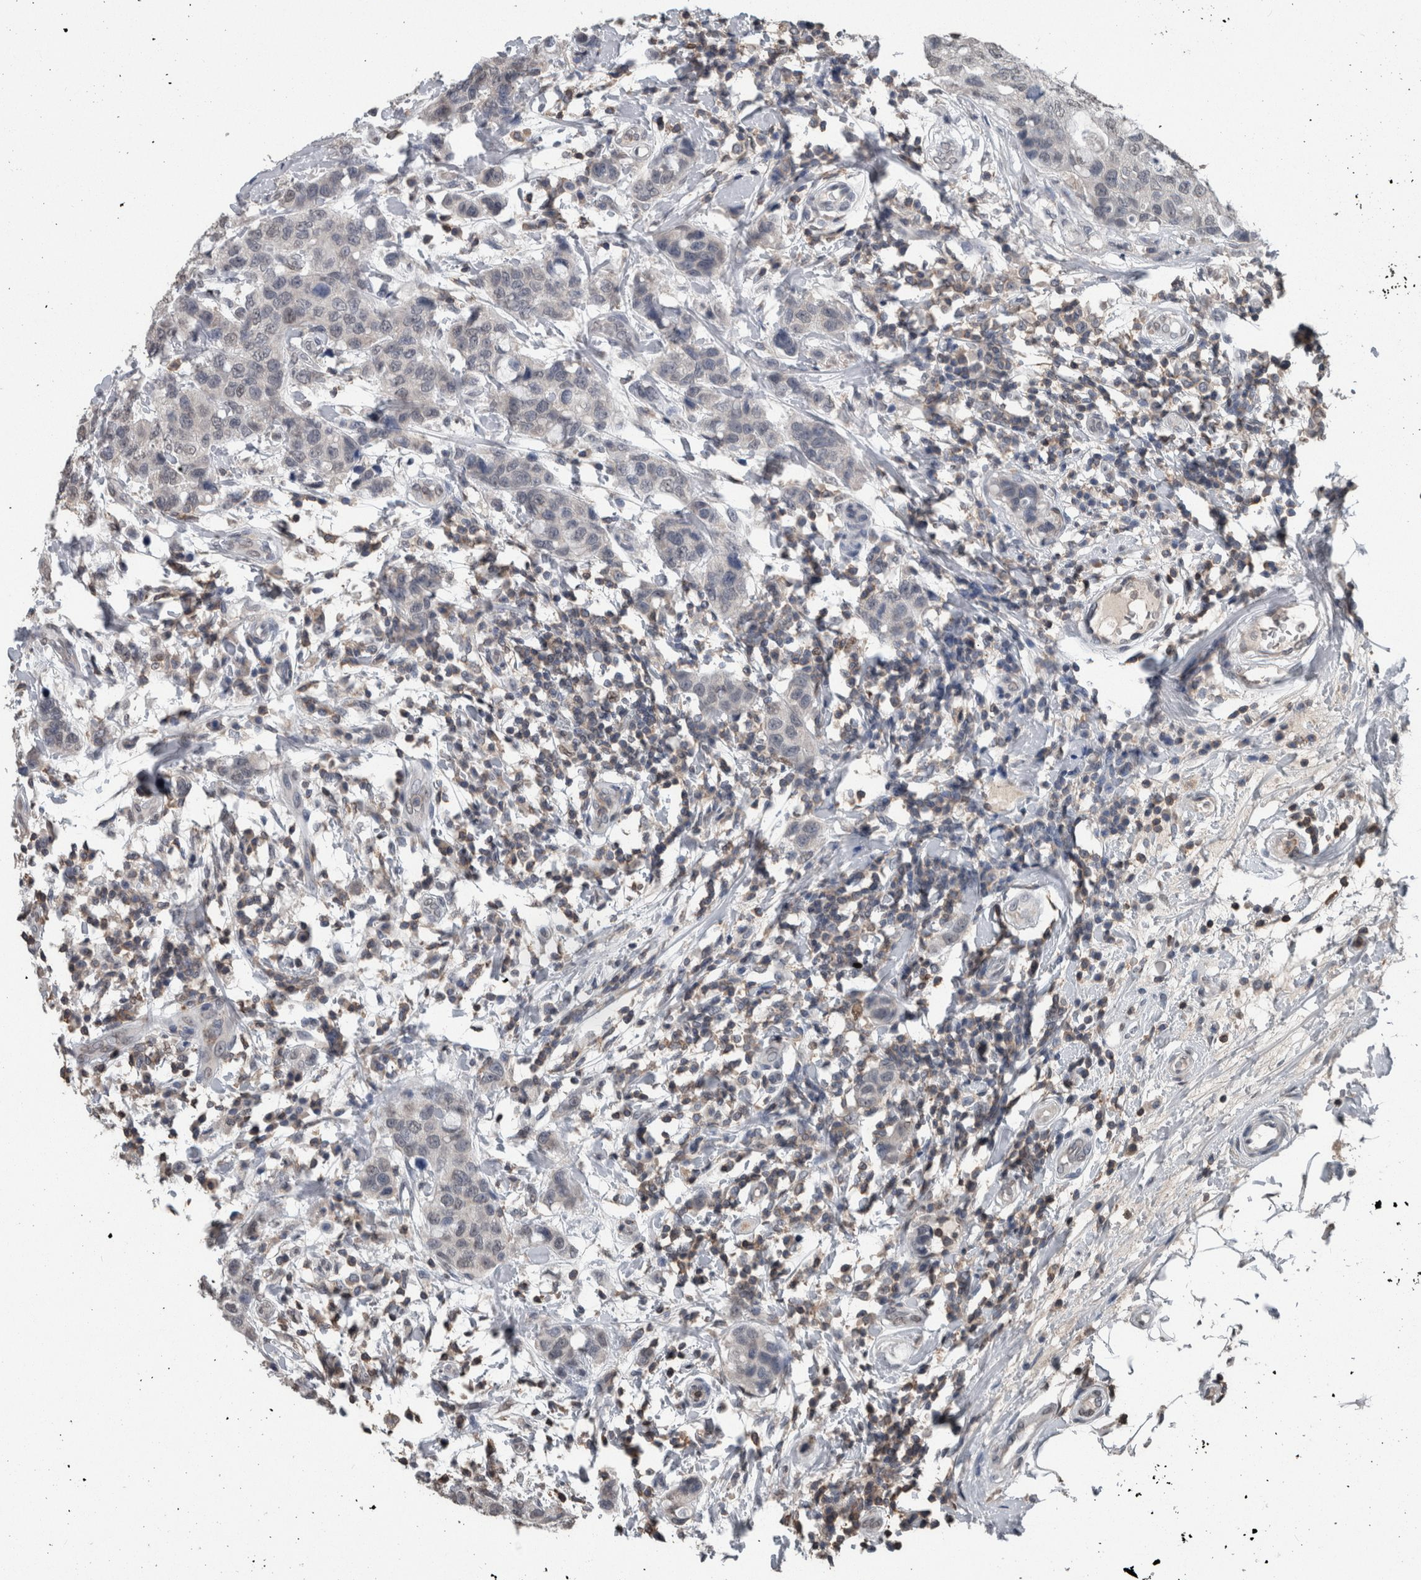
{"staining": {"intensity": "negative", "quantity": "none", "location": "none"}, "tissue": "breast cancer", "cell_type": "Tumor cells", "image_type": "cancer", "snomed": [{"axis": "morphology", "description": "Duct carcinoma"}, {"axis": "topography", "description": "Breast"}], "caption": "The micrograph shows no significant expression in tumor cells of breast cancer (invasive ductal carcinoma). (DAB immunohistochemistry (IHC) with hematoxylin counter stain).", "gene": "MAFF", "patient": {"sex": "female", "age": 27}}